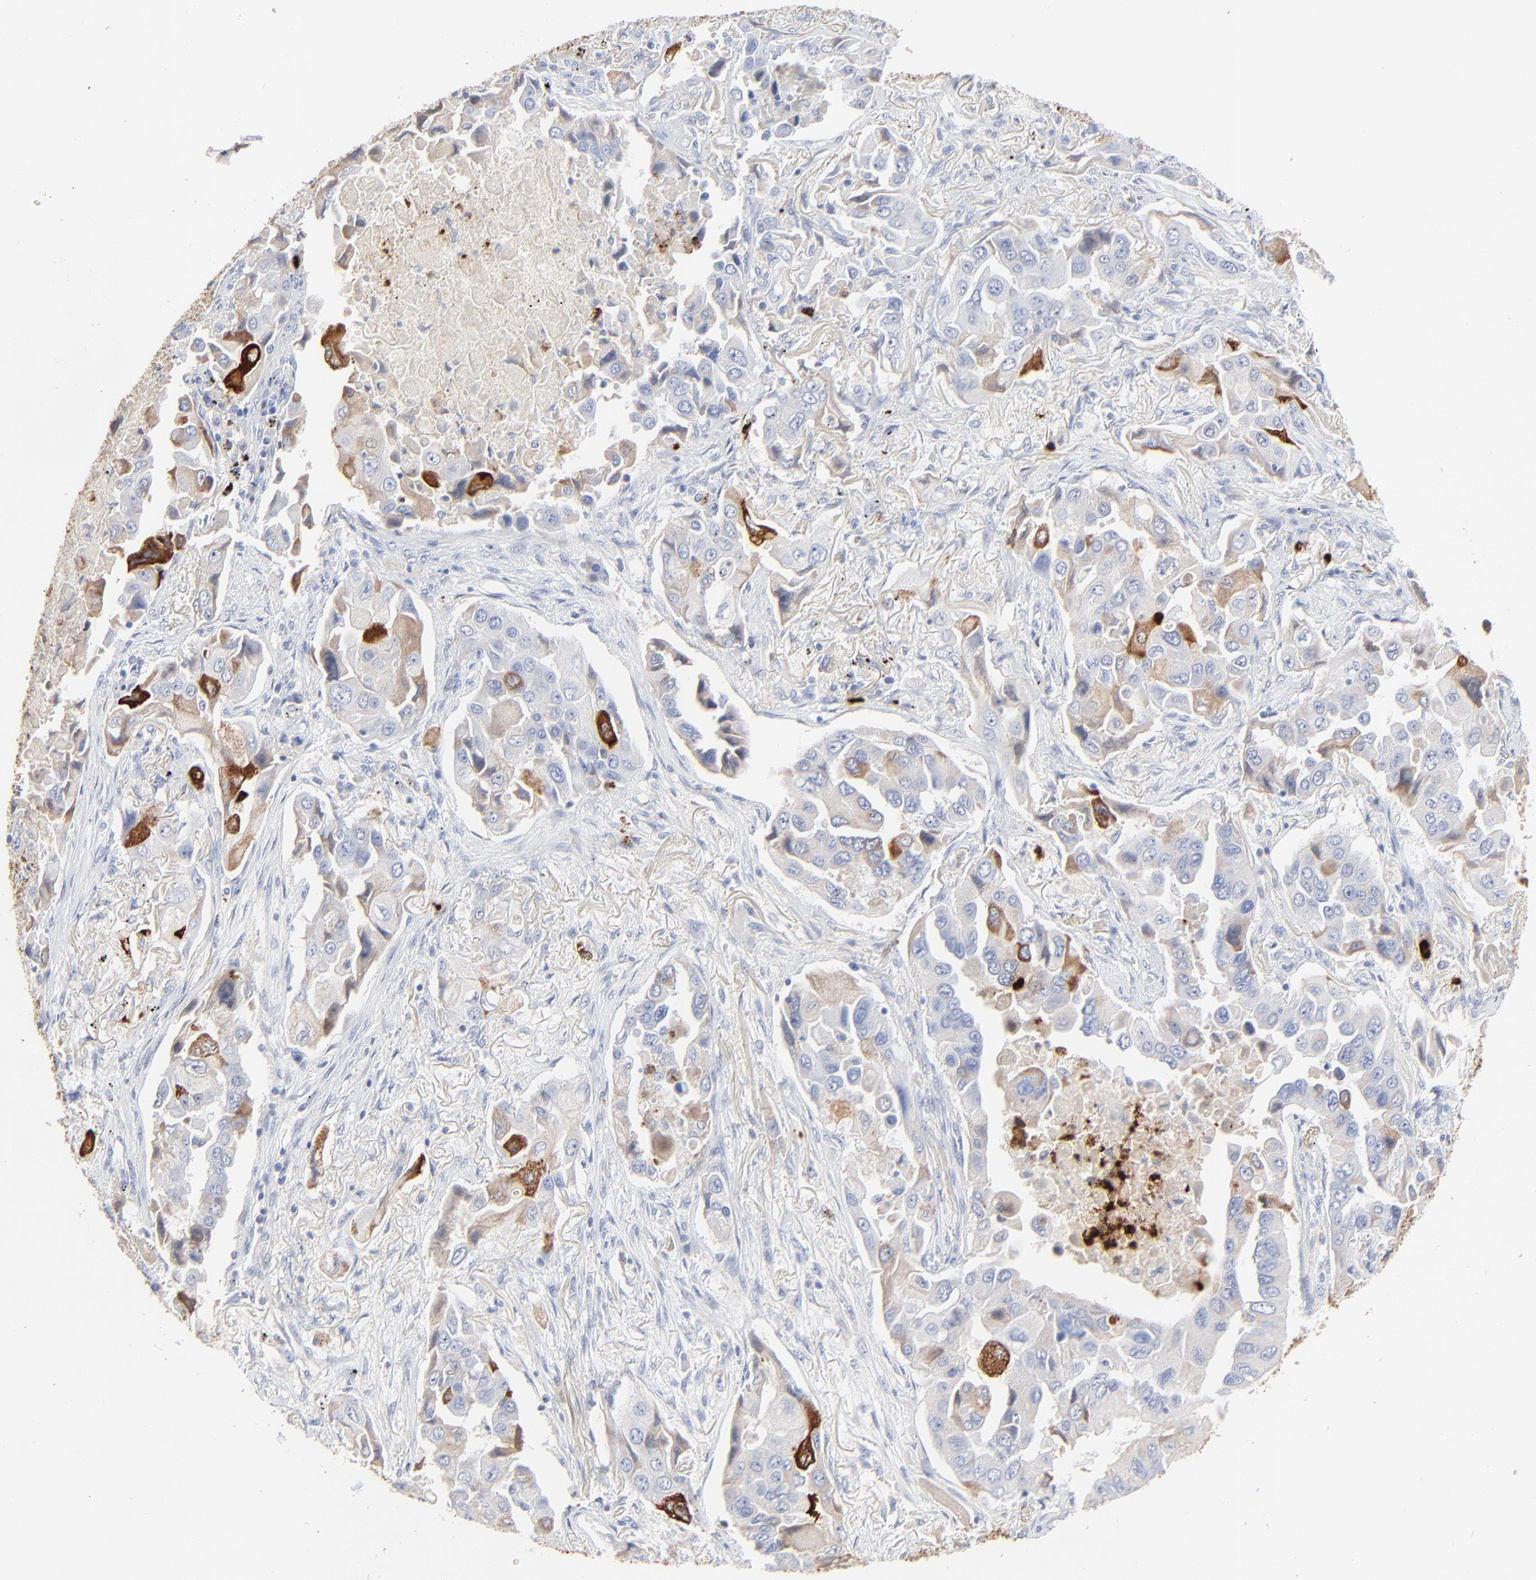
{"staining": {"intensity": "moderate", "quantity": "<25%", "location": "cytoplasmic/membranous"}, "tissue": "lung cancer", "cell_type": "Tumor cells", "image_type": "cancer", "snomed": [{"axis": "morphology", "description": "Adenocarcinoma, NOS"}, {"axis": "topography", "description": "Lung"}], "caption": "Lung adenocarcinoma stained with a protein marker displays moderate staining in tumor cells.", "gene": "LCN2", "patient": {"sex": "female", "age": 65}}